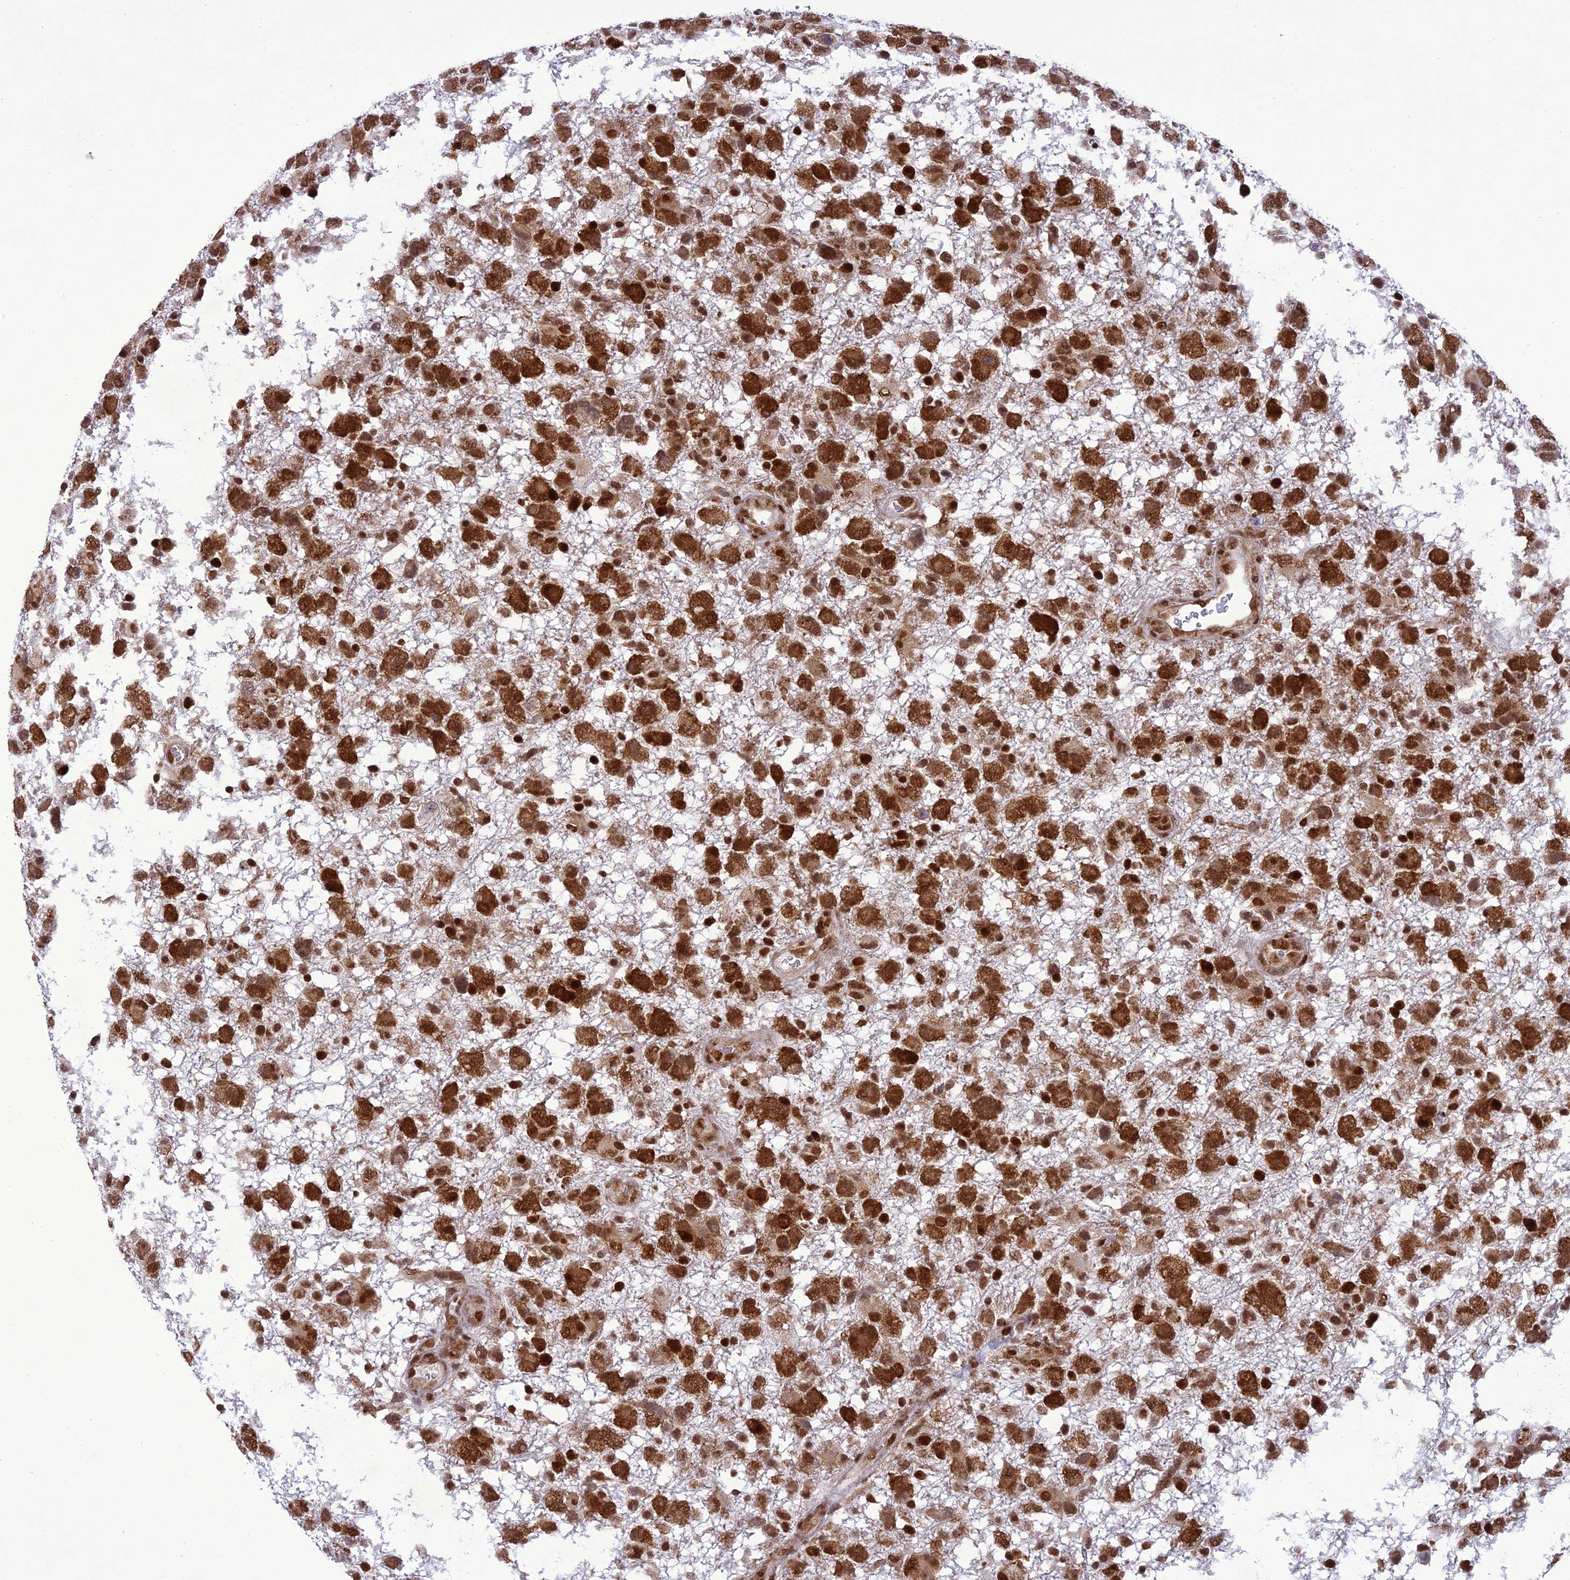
{"staining": {"intensity": "strong", "quantity": ">75%", "location": "cytoplasmic/membranous,nuclear"}, "tissue": "glioma", "cell_type": "Tumor cells", "image_type": "cancer", "snomed": [{"axis": "morphology", "description": "Glioma, malignant, High grade"}, {"axis": "topography", "description": "Brain"}], "caption": "Malignant high-grade glioma stained for a protein (brown) demonstrates strong cytoplasmic/membranous and nuclear positive expression in approximately >75% of tumor cells.", "gene": "DDX1", "patient": {"sex": "male", "age": 61}}